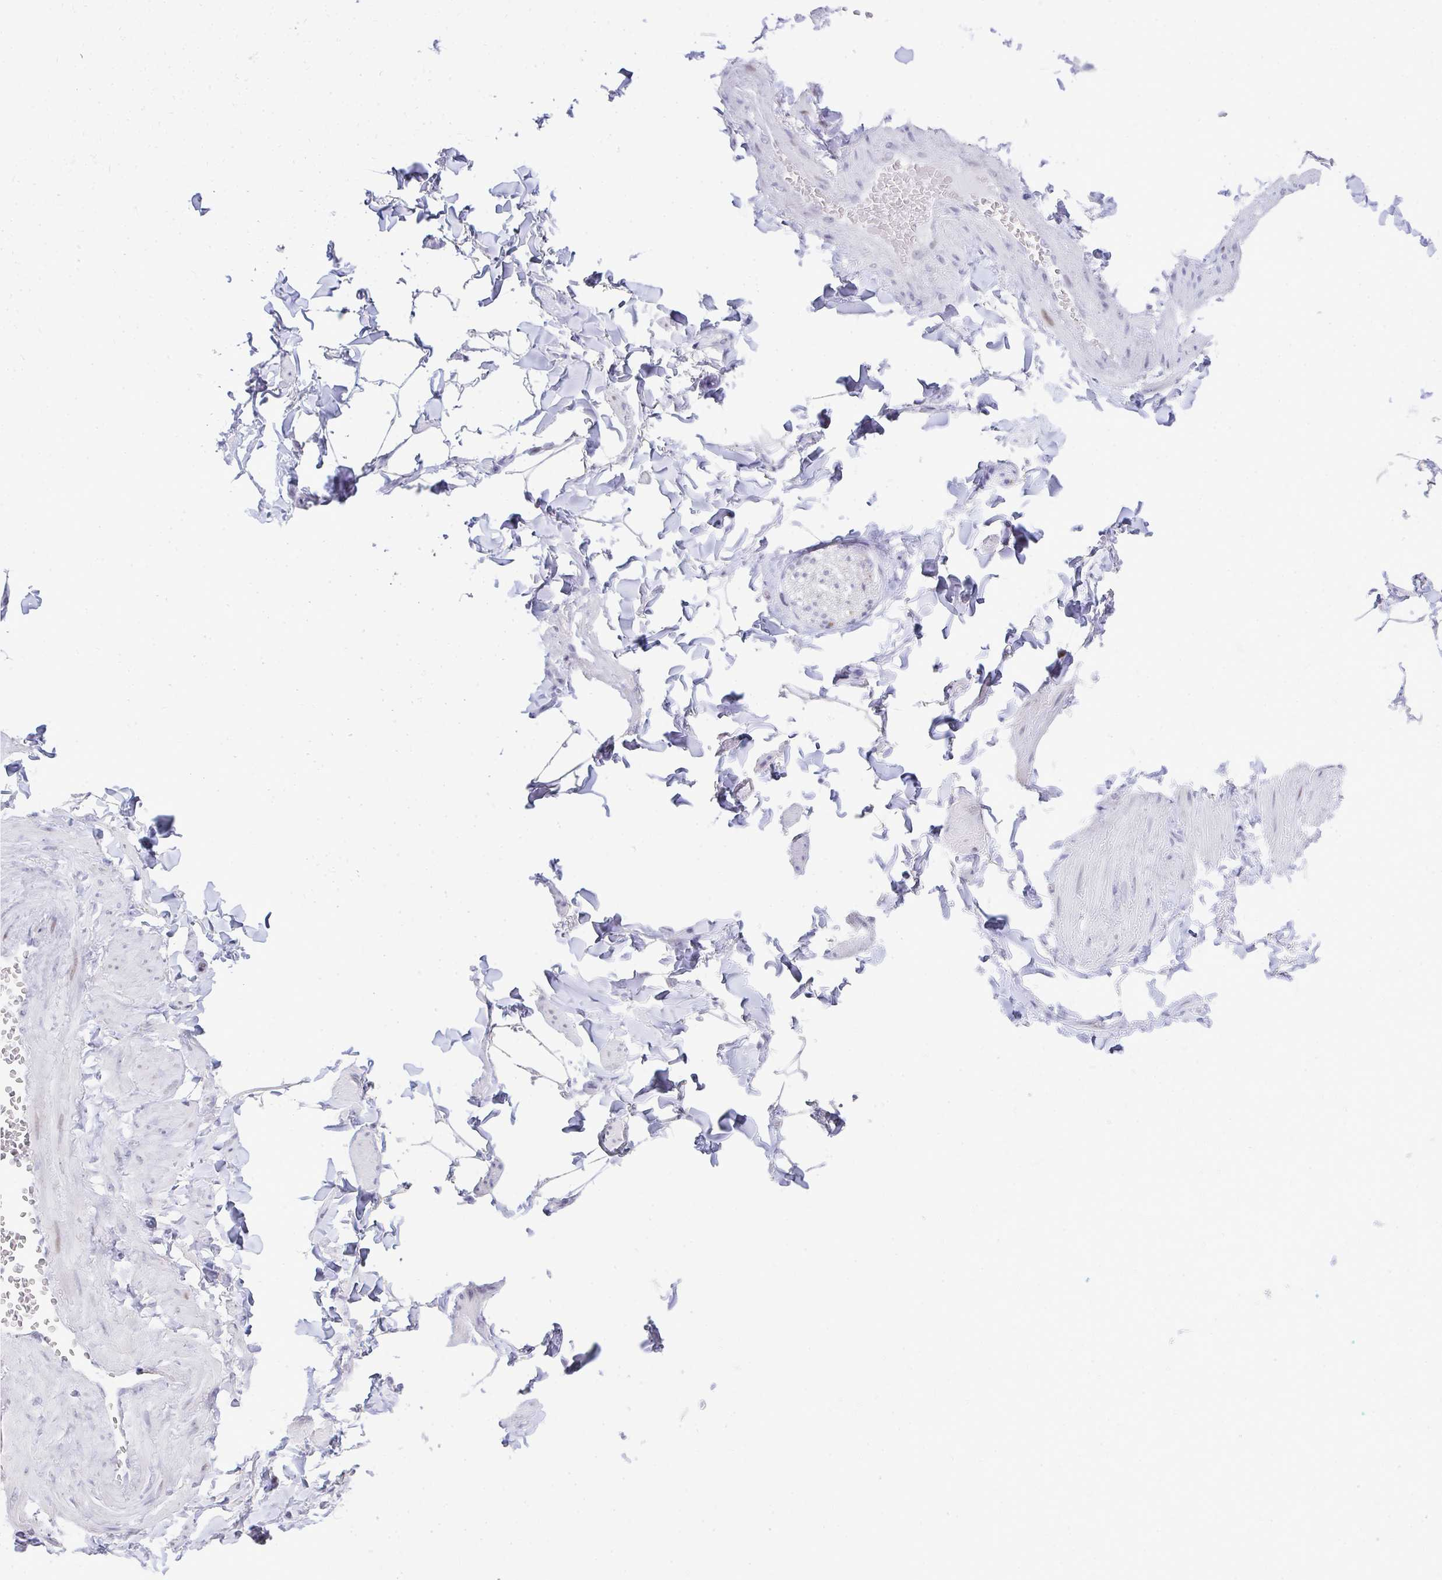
{"staining": {"intensity": "negative", "quantity": "none", "location": "none"}, "tissue": "adipose tissue", "cell_type": "Adipocytes", "image_type": "normal", "snomed": [{"axis": "morphology", "description": "Normal tissue, NOS"}, {"axis": "topography", "description": "Epididymis"}, {"axis": "topography", "description": "Peripheral nerve tissue"}], "caption": "Human adipose tissue stained for a protein using IHC exhibits no positivity in adipocytes.", "gene": "GLDN", "patient": {"sex": "male", "age": 32}}